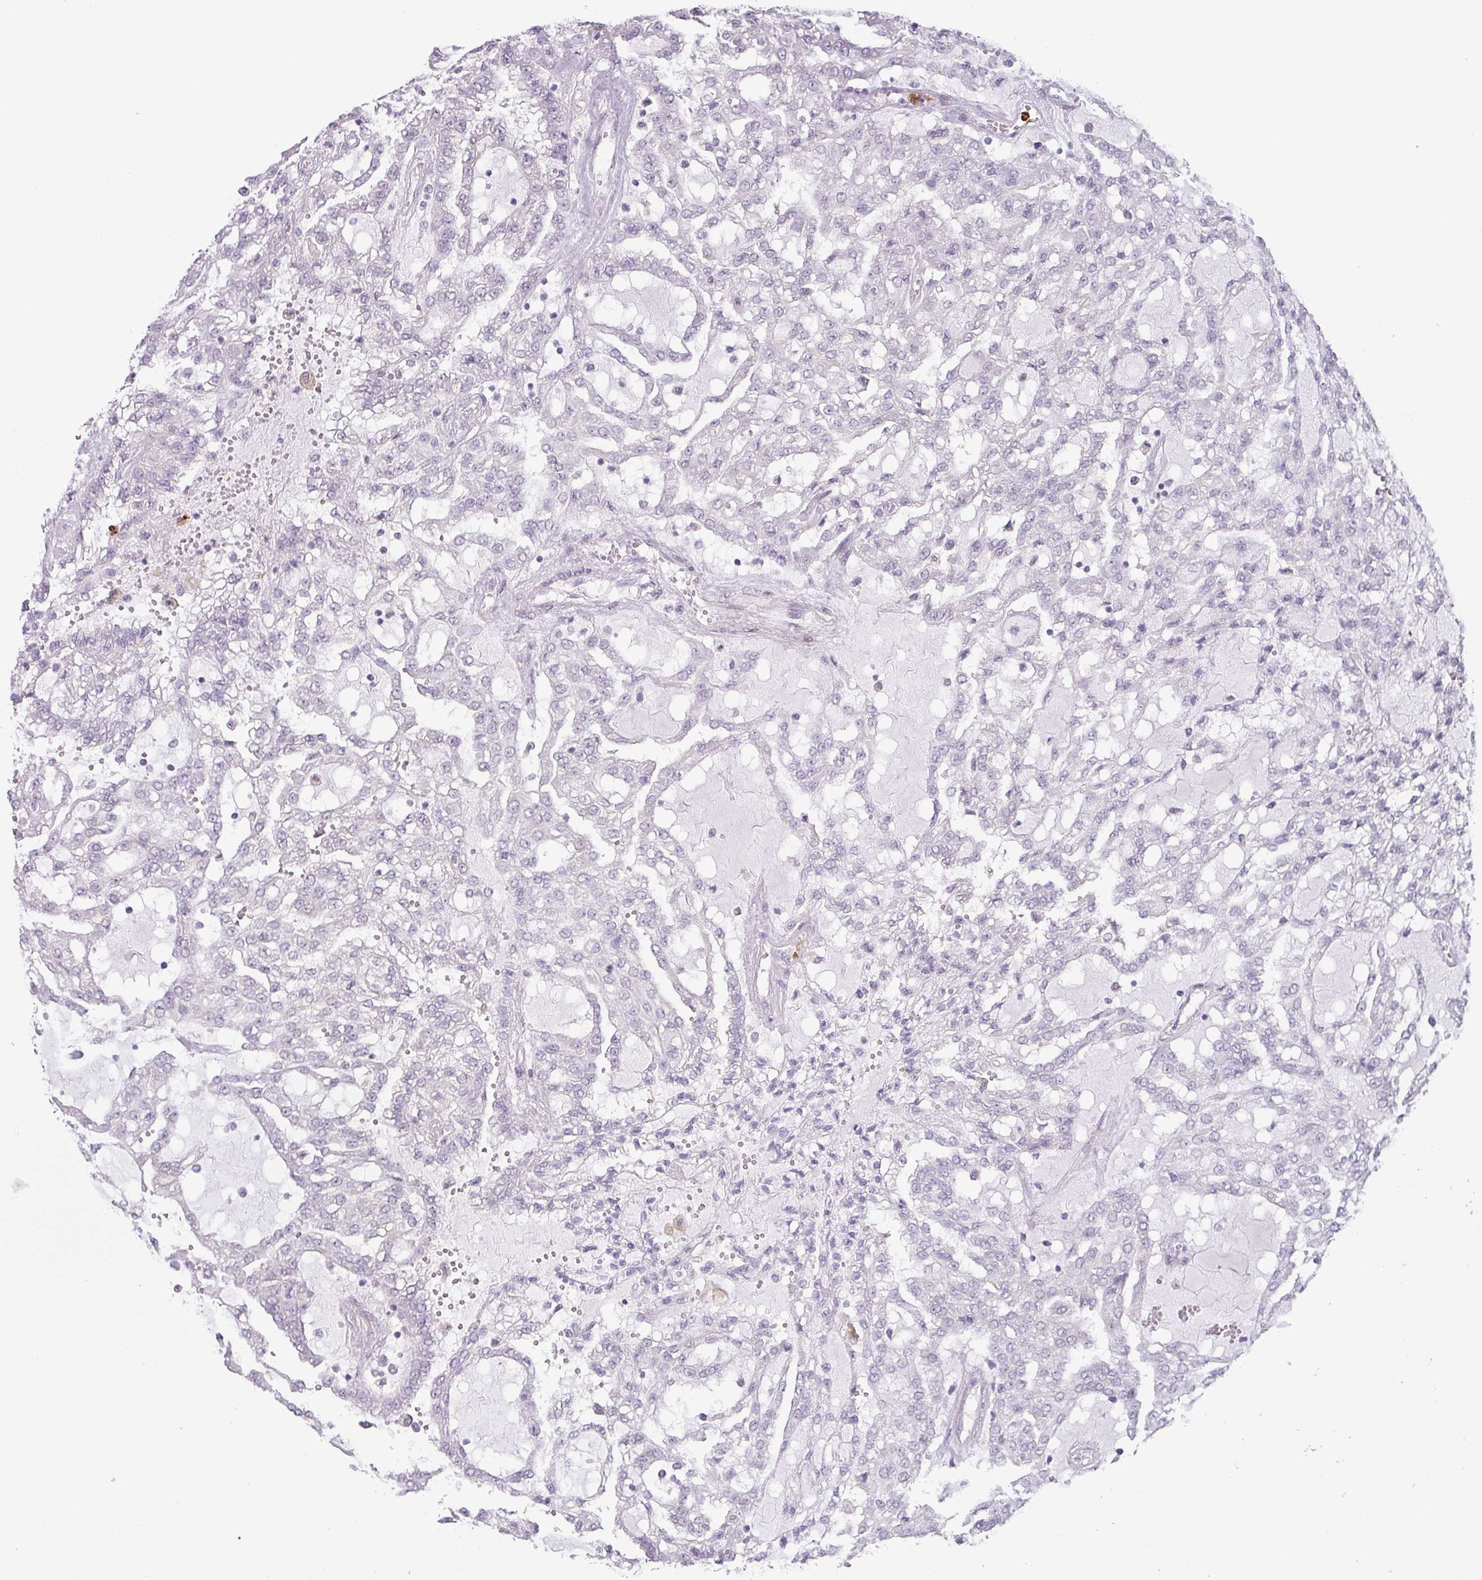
{"staining": {"intensity": "negative", "quantity": "none", "location": "none"}, "tissue": "renal cancer", "cell_type": "Tumor cells", "image_type": "cancer", "snomed": [{"axis": "morphology", "description": "Adenocarcinoma, NOS"}, {"axis": "topography", "description": "Kidney"}], "caption": "Immunohistochemistry (IHC) of human renal cancer reveals no staining in tumor cells.", "gene": "MAGEC3", "patient": {"sex": "male", "age": 63}}